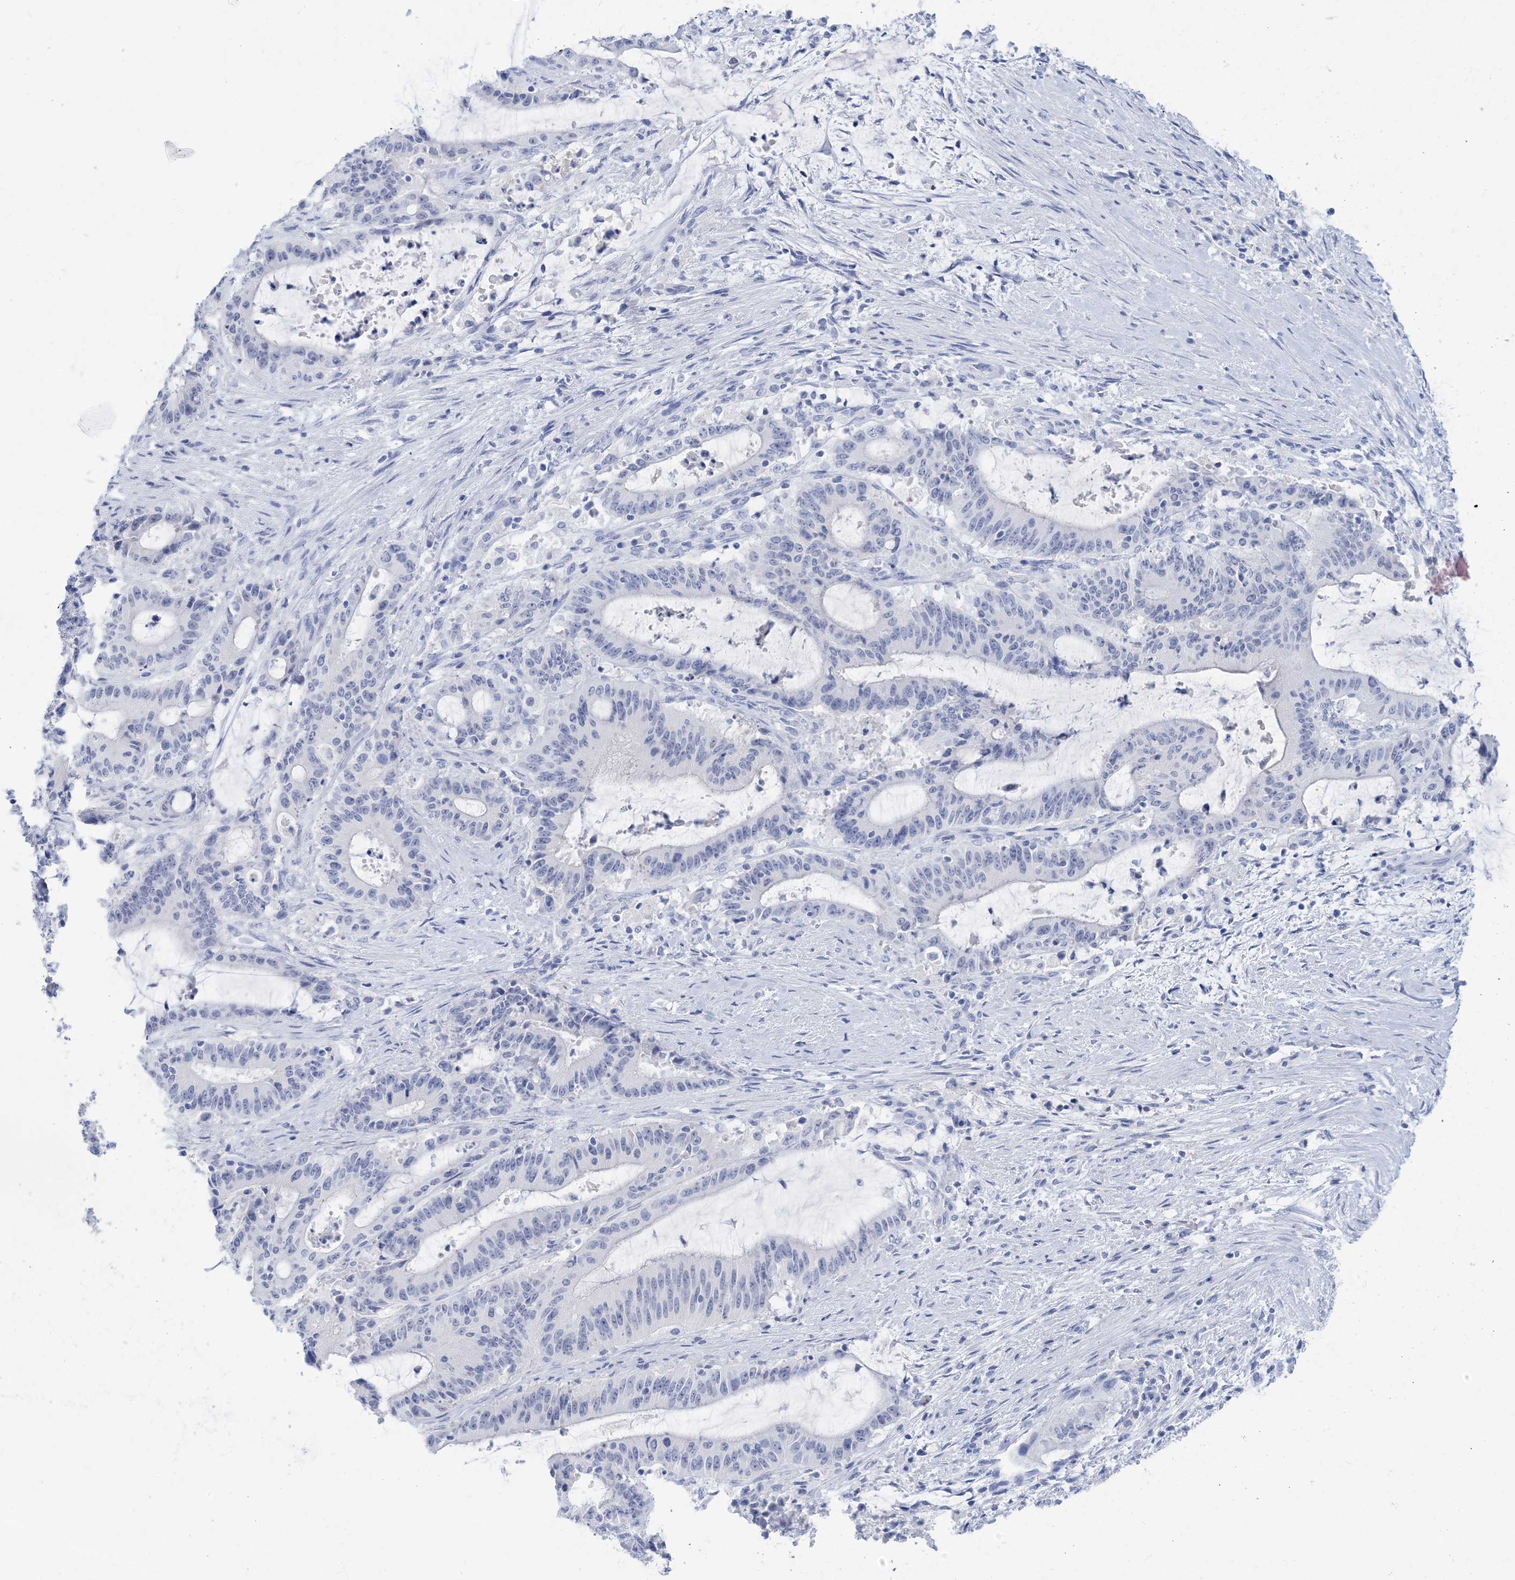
{"staining": {"intensity": "negative", "quantity": "none", "location": "none"}, "tissue": "liver cancer", "cell_type": "Tumor cells", "image_type": "cancer", "snomed": [{"axis": "morphology", "description": "Normal tissue, NOS"}, {"axis": "morphology", "description": "Cholangiocarcinoma"}, {"axis": "topography", "description": "Liver"}, {"axis": "topography", "description": "Peripheral nerve tissue"}], "caption": "Immunohistochemistry of human liver cholangiocarcinoma reveals no expression in tumor cells.", "gene": "SH3YL1", "patient": {"sex": "female", "age": 73}}